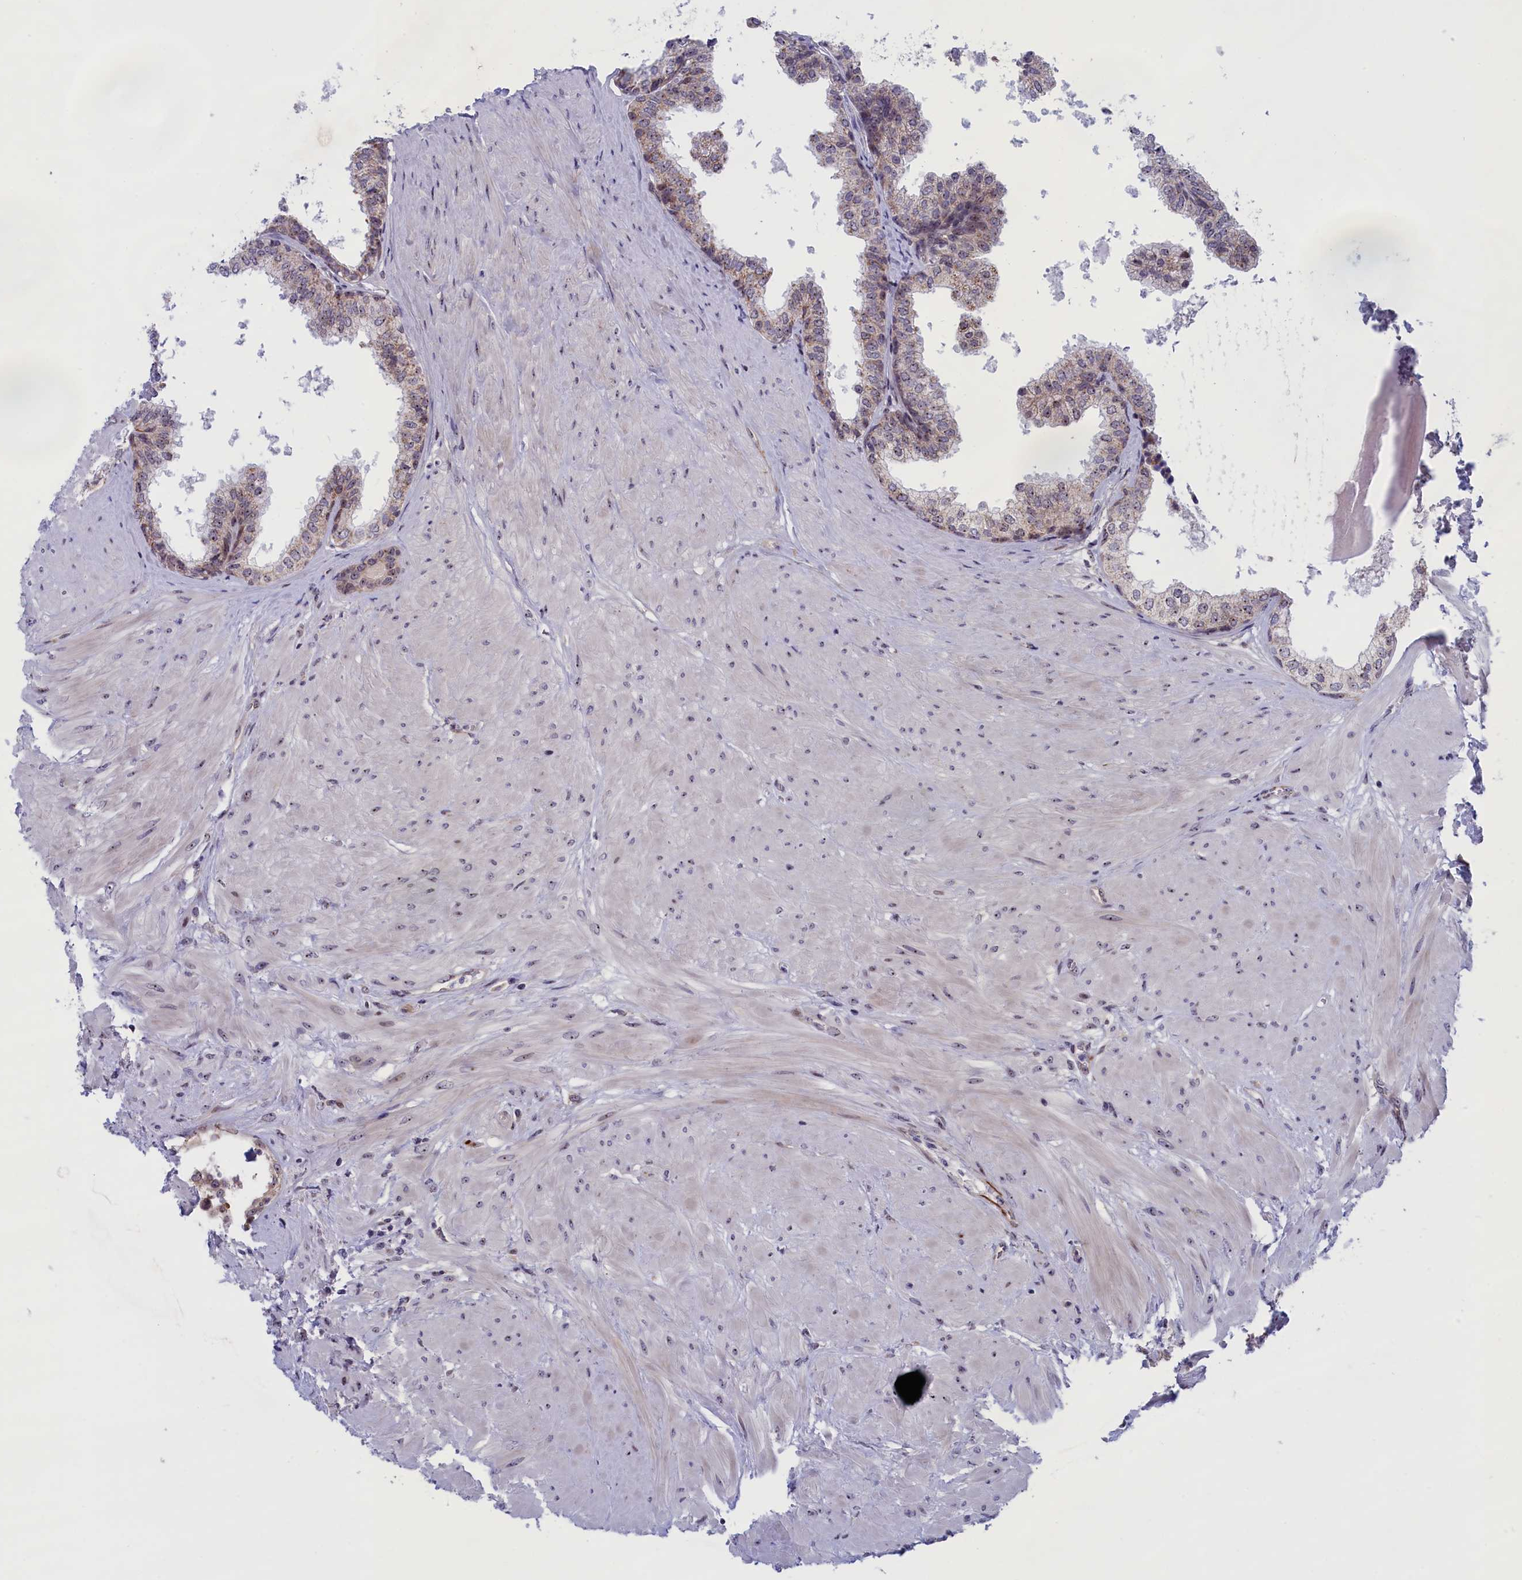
{"staining": {"intensity": "weak", "quantity": "25%-75%", "location": "cytoplasmic/membranous"}, "tissue": "prostate", "cell_type": "Glandular cells", "image_type": "normal", "snomed": [{"axis": "morphology", "description": "Normal tissue, NOS"}, {"axis": "topography", "description": "Prostate"}], "caption": "Weak cytoplasmic/membranous positivity for a protein is seen in about 25%-75% of glandular cells of normal prostate using IHC.", "gene": "PPAN", "patient": {"sex": "male", "age": 48}}